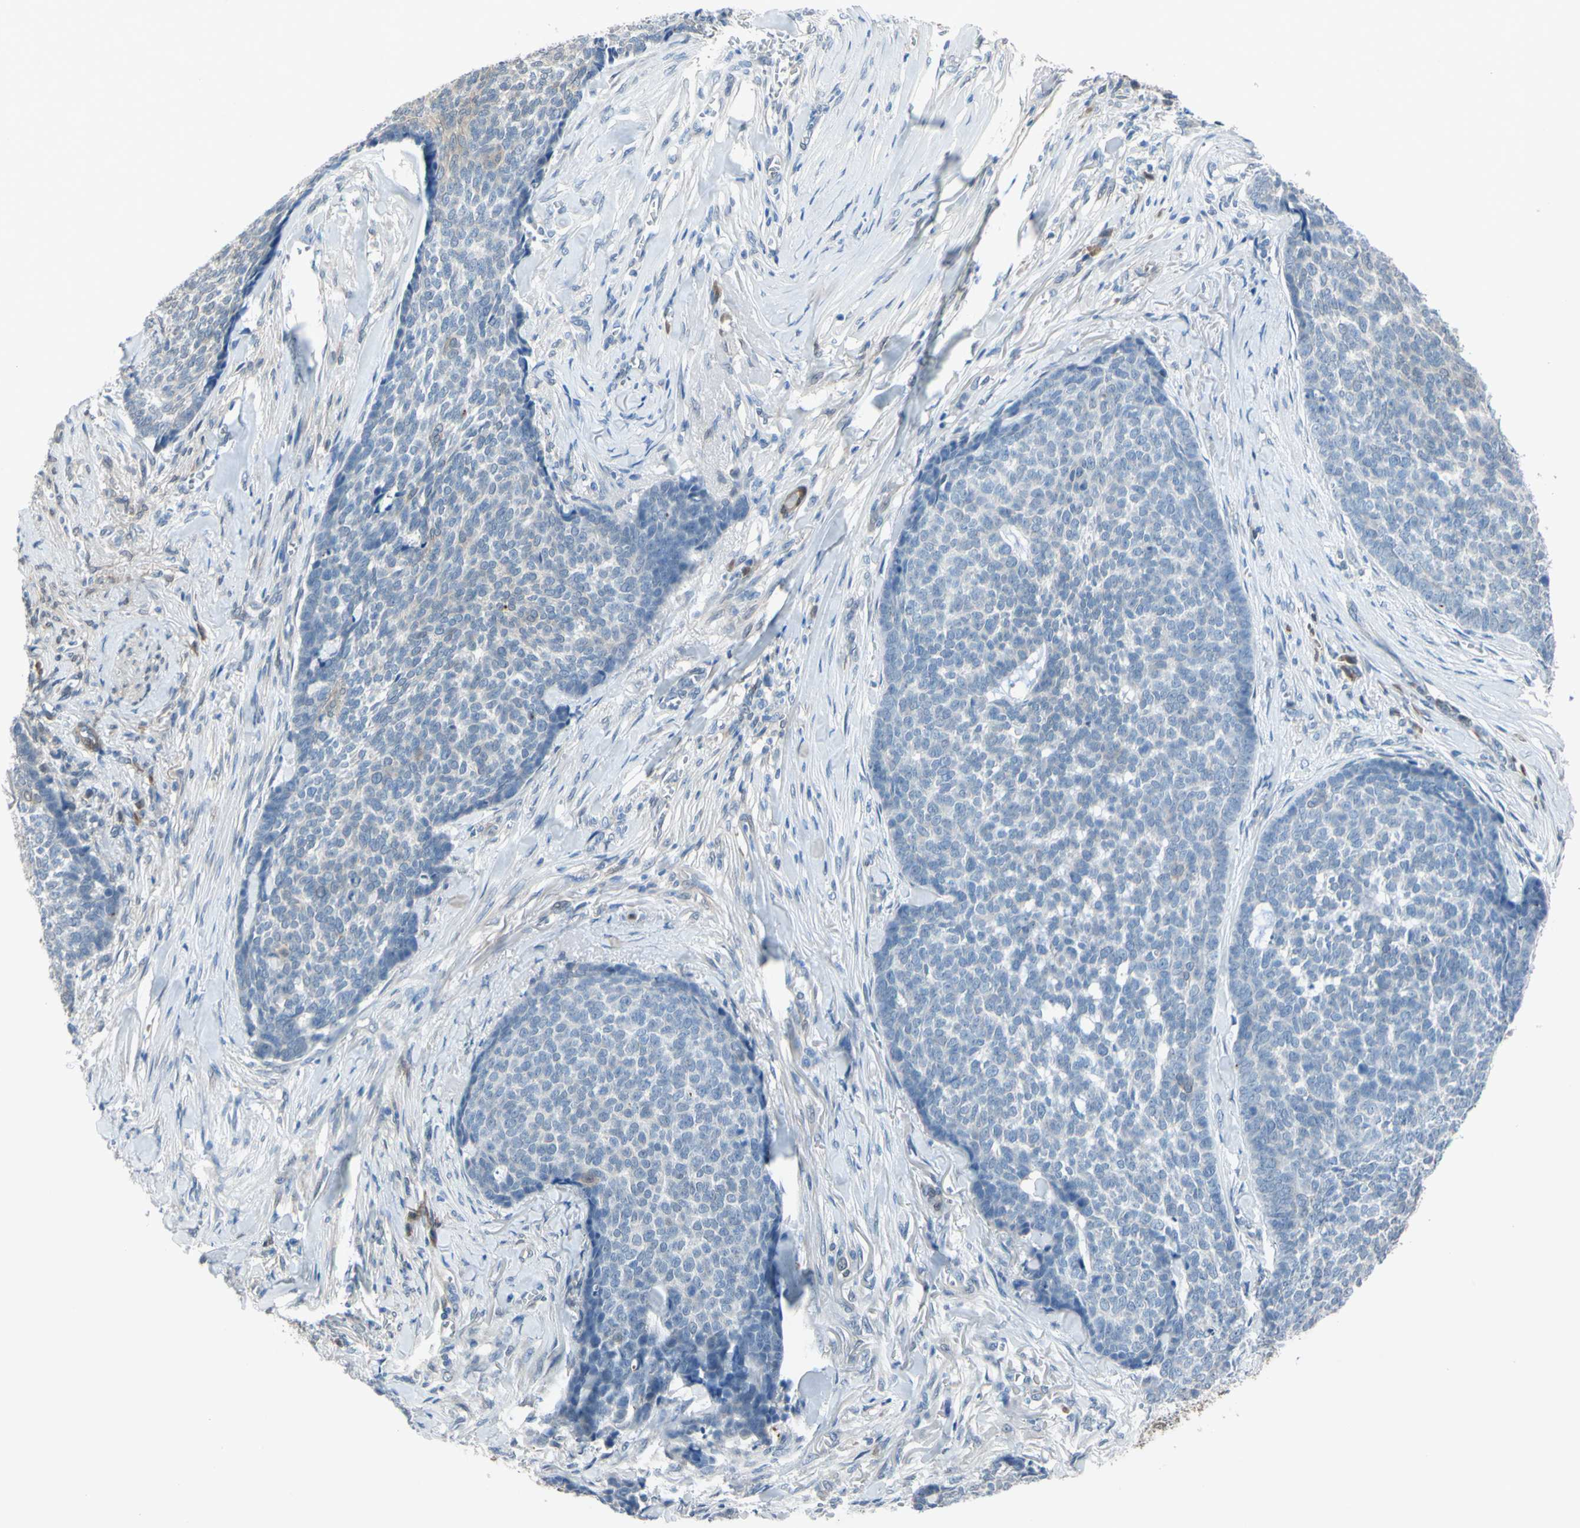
{"staining": {"intensity": "weak", "quantity": "25%-75%", "location": "cytoplasmic/membranous"}, "tissue": "skin cancer", "cell_type": "Tumor cells", "image_type": "cancer", "snomed": [{"axis": "morphology", "description": "Basal cell carcinoma"}, {"axis": "topography", "description": "Skin"}], "caption": "Protein staining shows weak cytoplasmic/membranous expression in about 25%-75% of tumor cells in skin basal cell carcinoma.", "gene": "NOL3", "patient": {"sex": "male", "age": 84}}